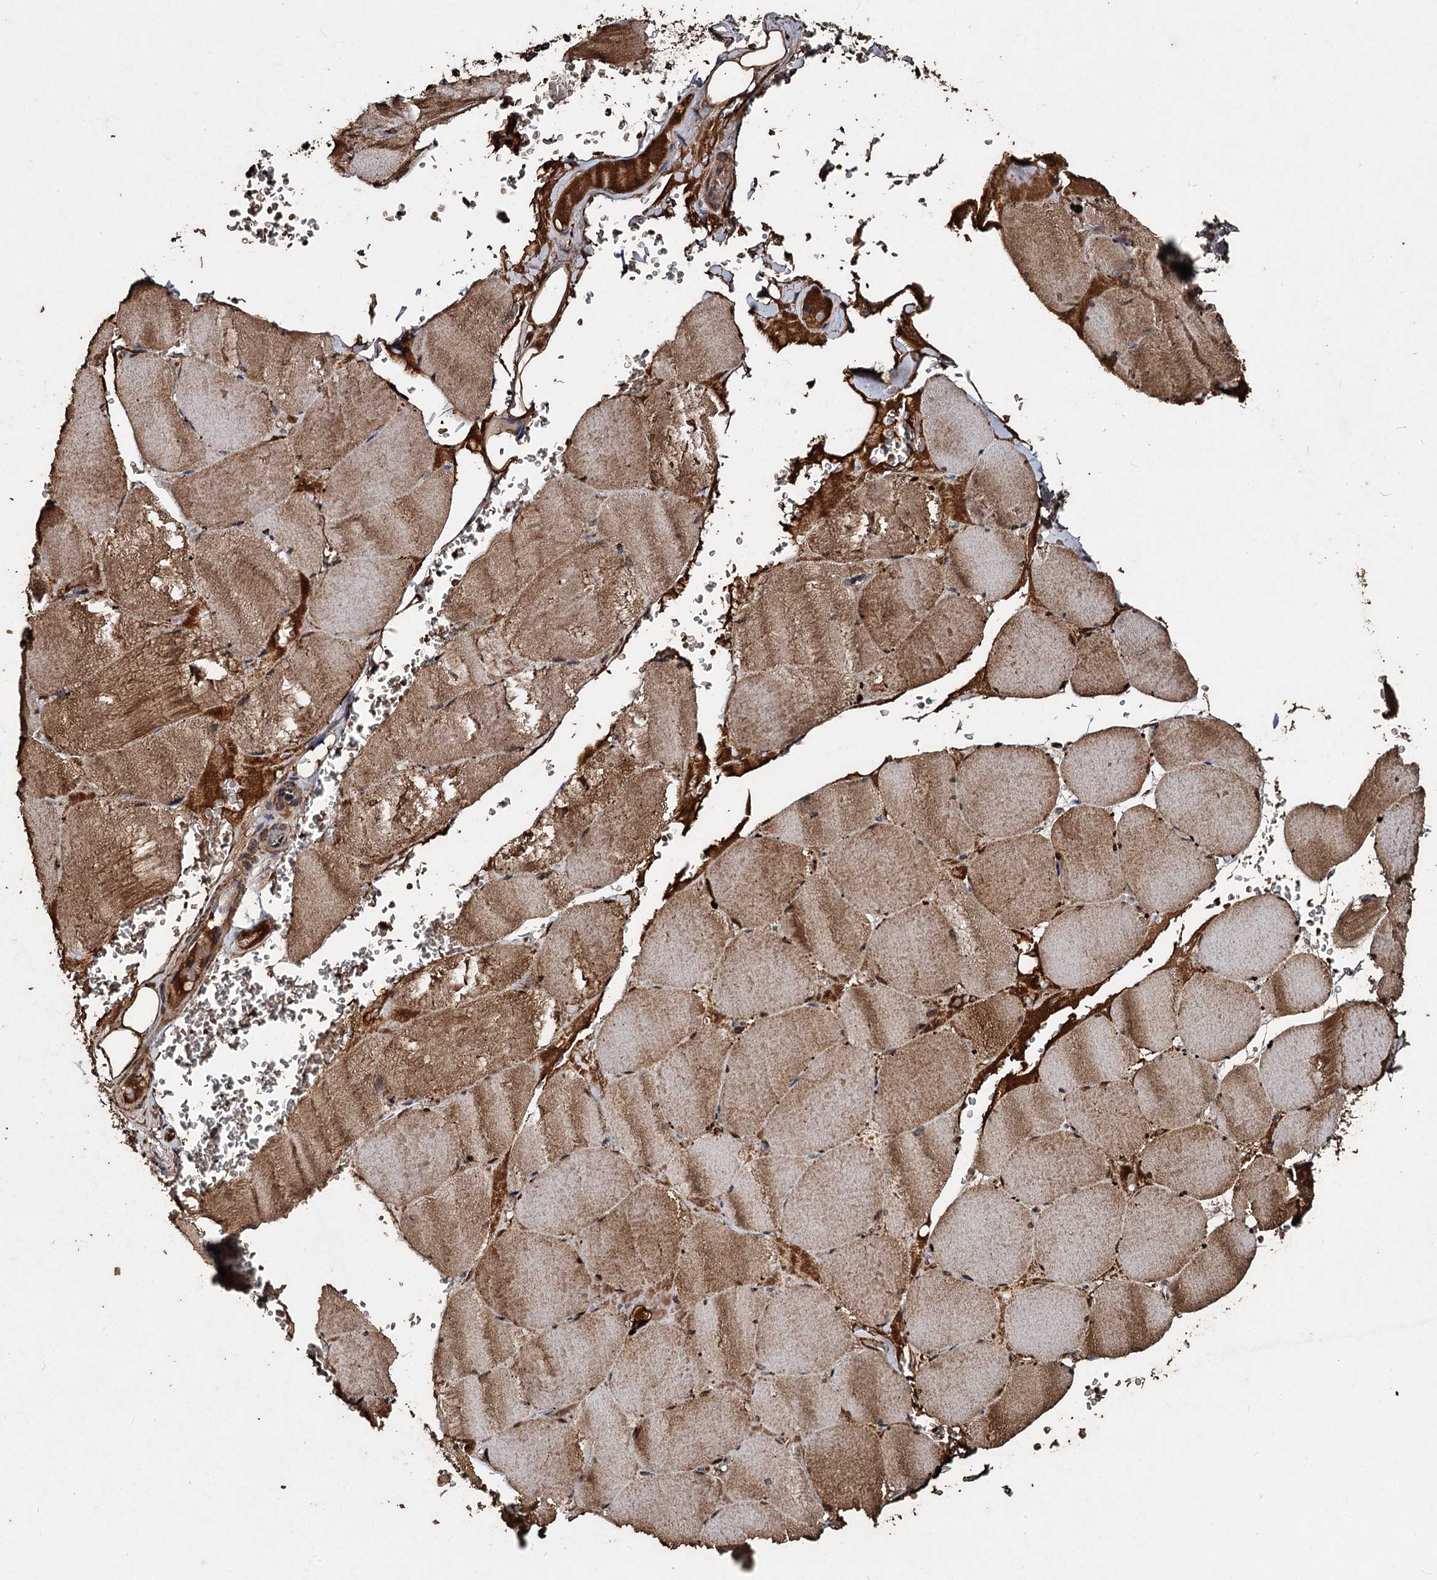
{"staining": {"intensity": "moderate", "quantity": ">75%", "location": "cytoplasmic/membranous"}, "tissue": "skeletal muscle", "cell_type": "Myocytes", "image_type": "normal", "snomed": [{"axis": "morphology", "description": "Normal tissue, NOS"}, {"axis": "topography", "description": "Skeletal muscle"}, {"axis": "topography", "description": "Head-Neck"}], "caption": "Immunohistochemical staining of benign human skeletal muscle displays >75% levels of moderate cytoplasmic/membranous protein expression in approximately >75% of myocytes.", "gene": "NOTCH2NLA", "patient": {"sex": "male", "age": 66}}